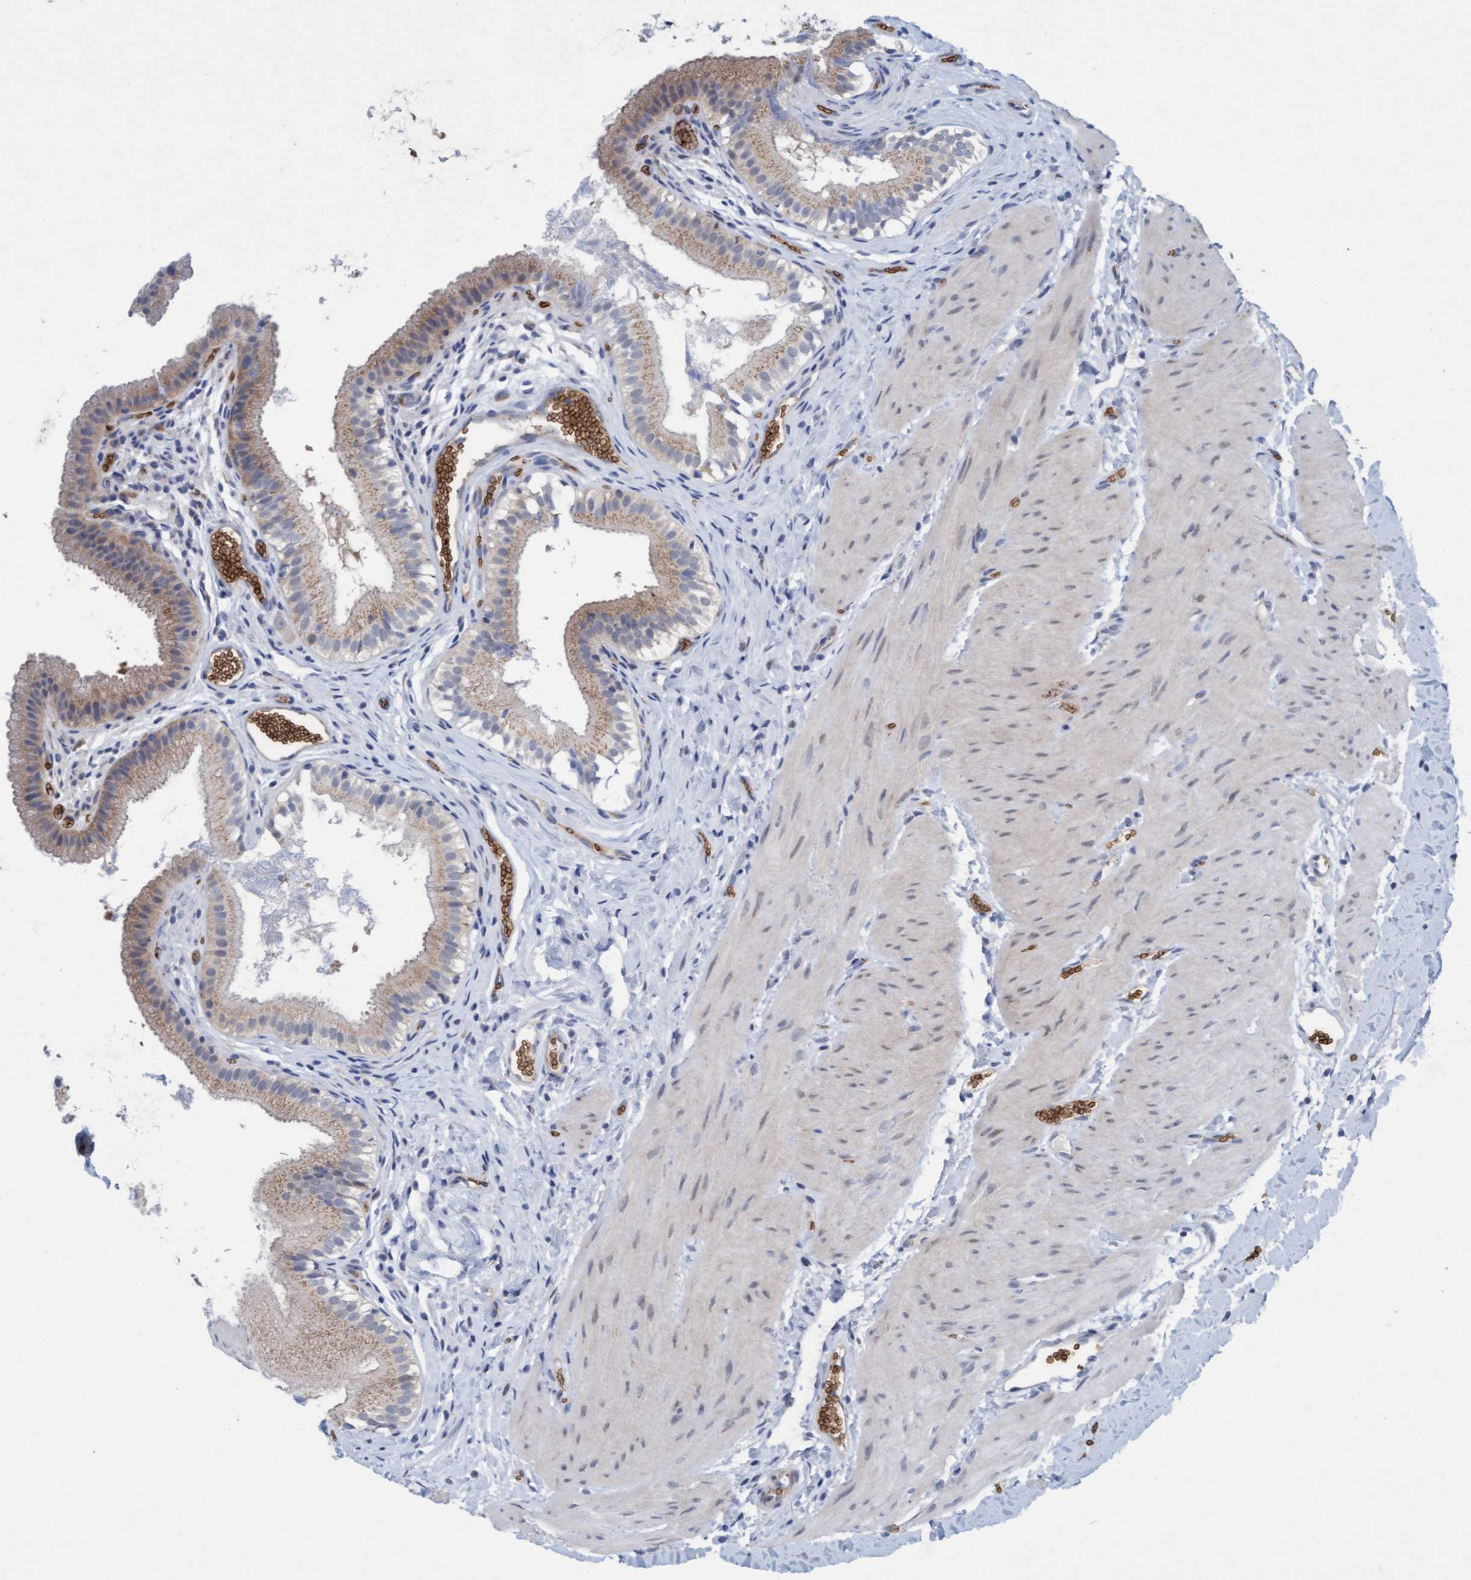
{"staining": {"intensity": "weak", "quantity": ">75%", "location": "cytoplasmic/membranous"}, "tissue": "gallbladder", "cell_type": "Glandular cells", "image_type": "normal", "snomed": [{"axis": "morphology", "description": "Normal tissue, NOS"}, {"axis": "topography", "description": "Gallbladder"}], "caption": "Glandular cells exhibit low levels of weak cytoplasmic/membranous expression in approximately >75% of cells in unremarkable human gallbladder.", "gene": "SPEM2", "patient": {"sex": "female", "age": 26}}